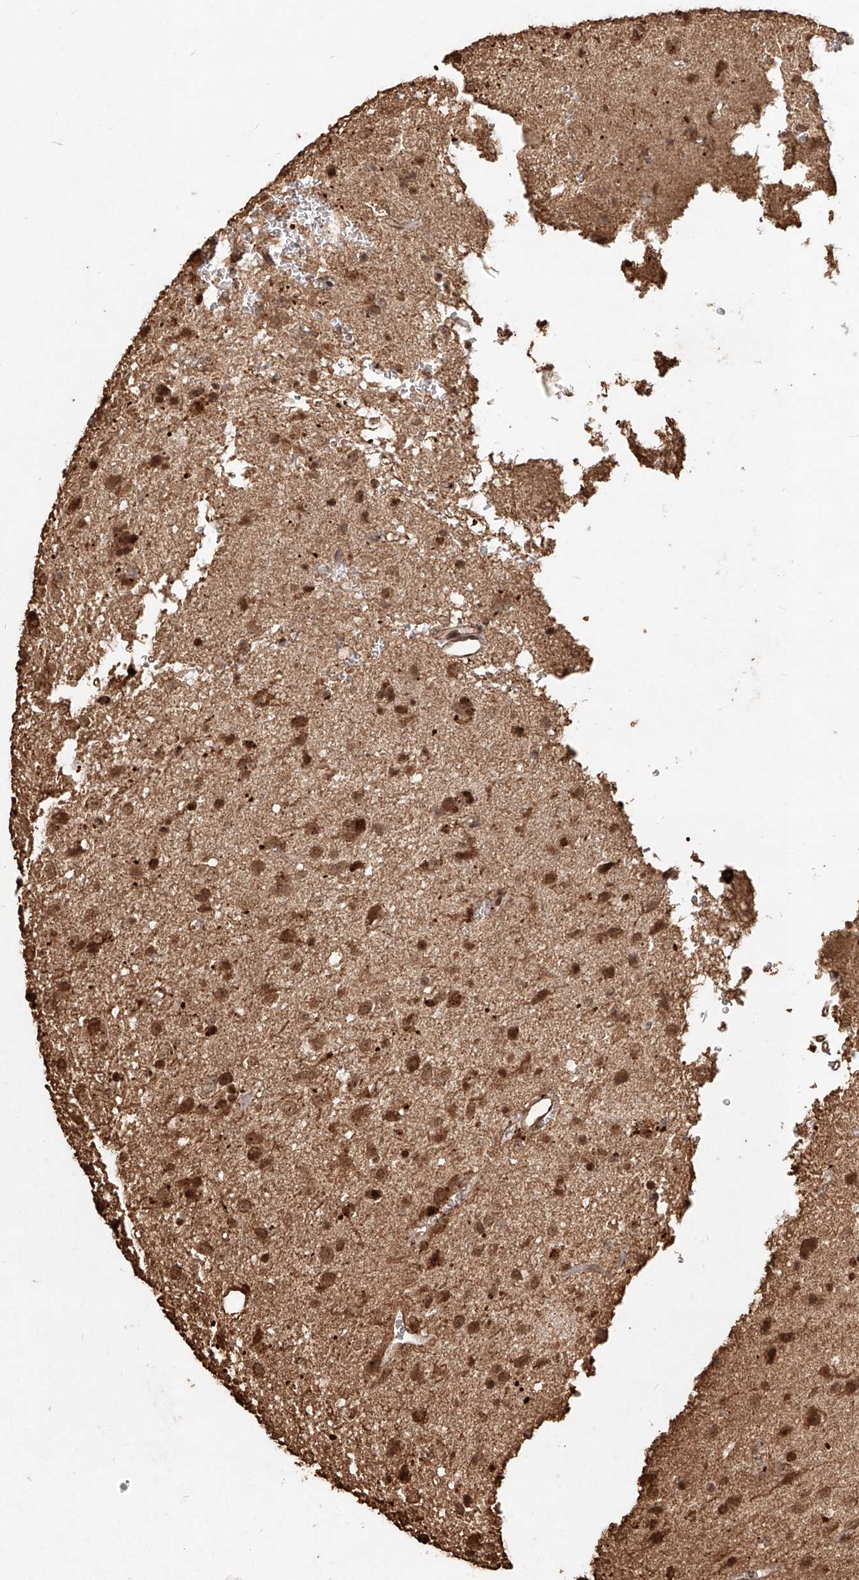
{"staining": {"intensity": "moderate", "quantity": ">75%", "location": "cytoplasmic/membranous,nuclear"}, "tissue": "glioma", "cell_type": "Tumor cells", "image_type": "cancer", "snomed": [{"axis": "morphology", "description": "Glioma, malignant, Low grade"}, {"axis": "topography", "description": "Brain"}], "caption": "DAB immunohistochemical staining of human malignant glioma (low-grade) reveals moderate cytoplasmic/membranous and nuclear protein positivity in about >75% of tumor cells. (brown staining indicates protein expression, while blue staining denotes nuclei).", "gene": "UBE2K", "patient": {"sex": "male", "age": 77}}